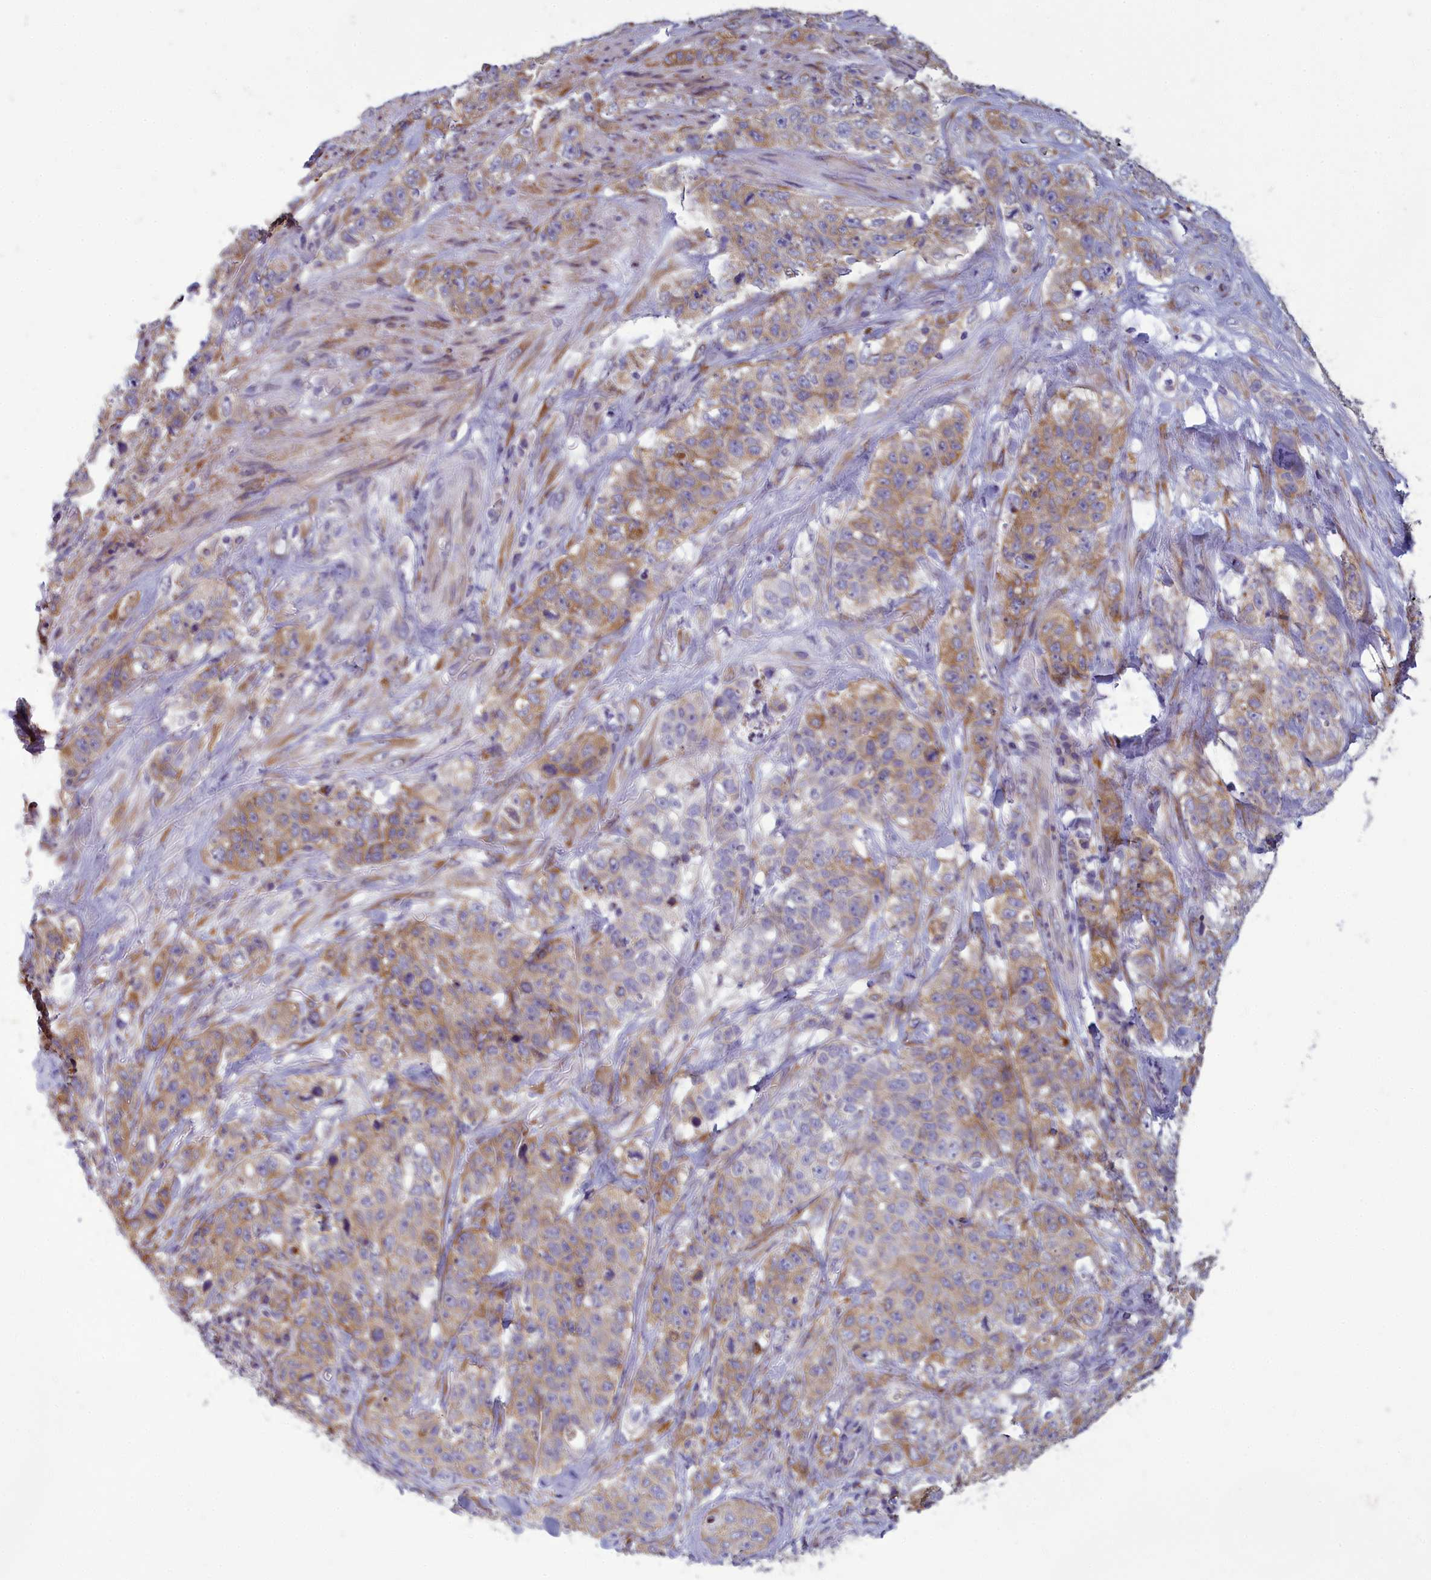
{"staining": {"intensity": "moderate", "quantity": ">75%", "location": "cytoplasmic/membranous"}, "tissue": "stomach cancer", "cell_type": "Tumor cells", "image_type": "cancer", "snomed": [{"axis": "morphology", "description": "Adenocarcinoma, NOS"}, {"axis": "topography", "description": "Stomach"}], "caption": "Stomach cancer tissue exhibits moderate cytoplasmic/membranous expression in approximately >75% of tumor cells (Brightfield microscopy of DAB IHC at high magnification).", "gene": "CENATAC", "patient": {"sex": "male", "age": 48}}